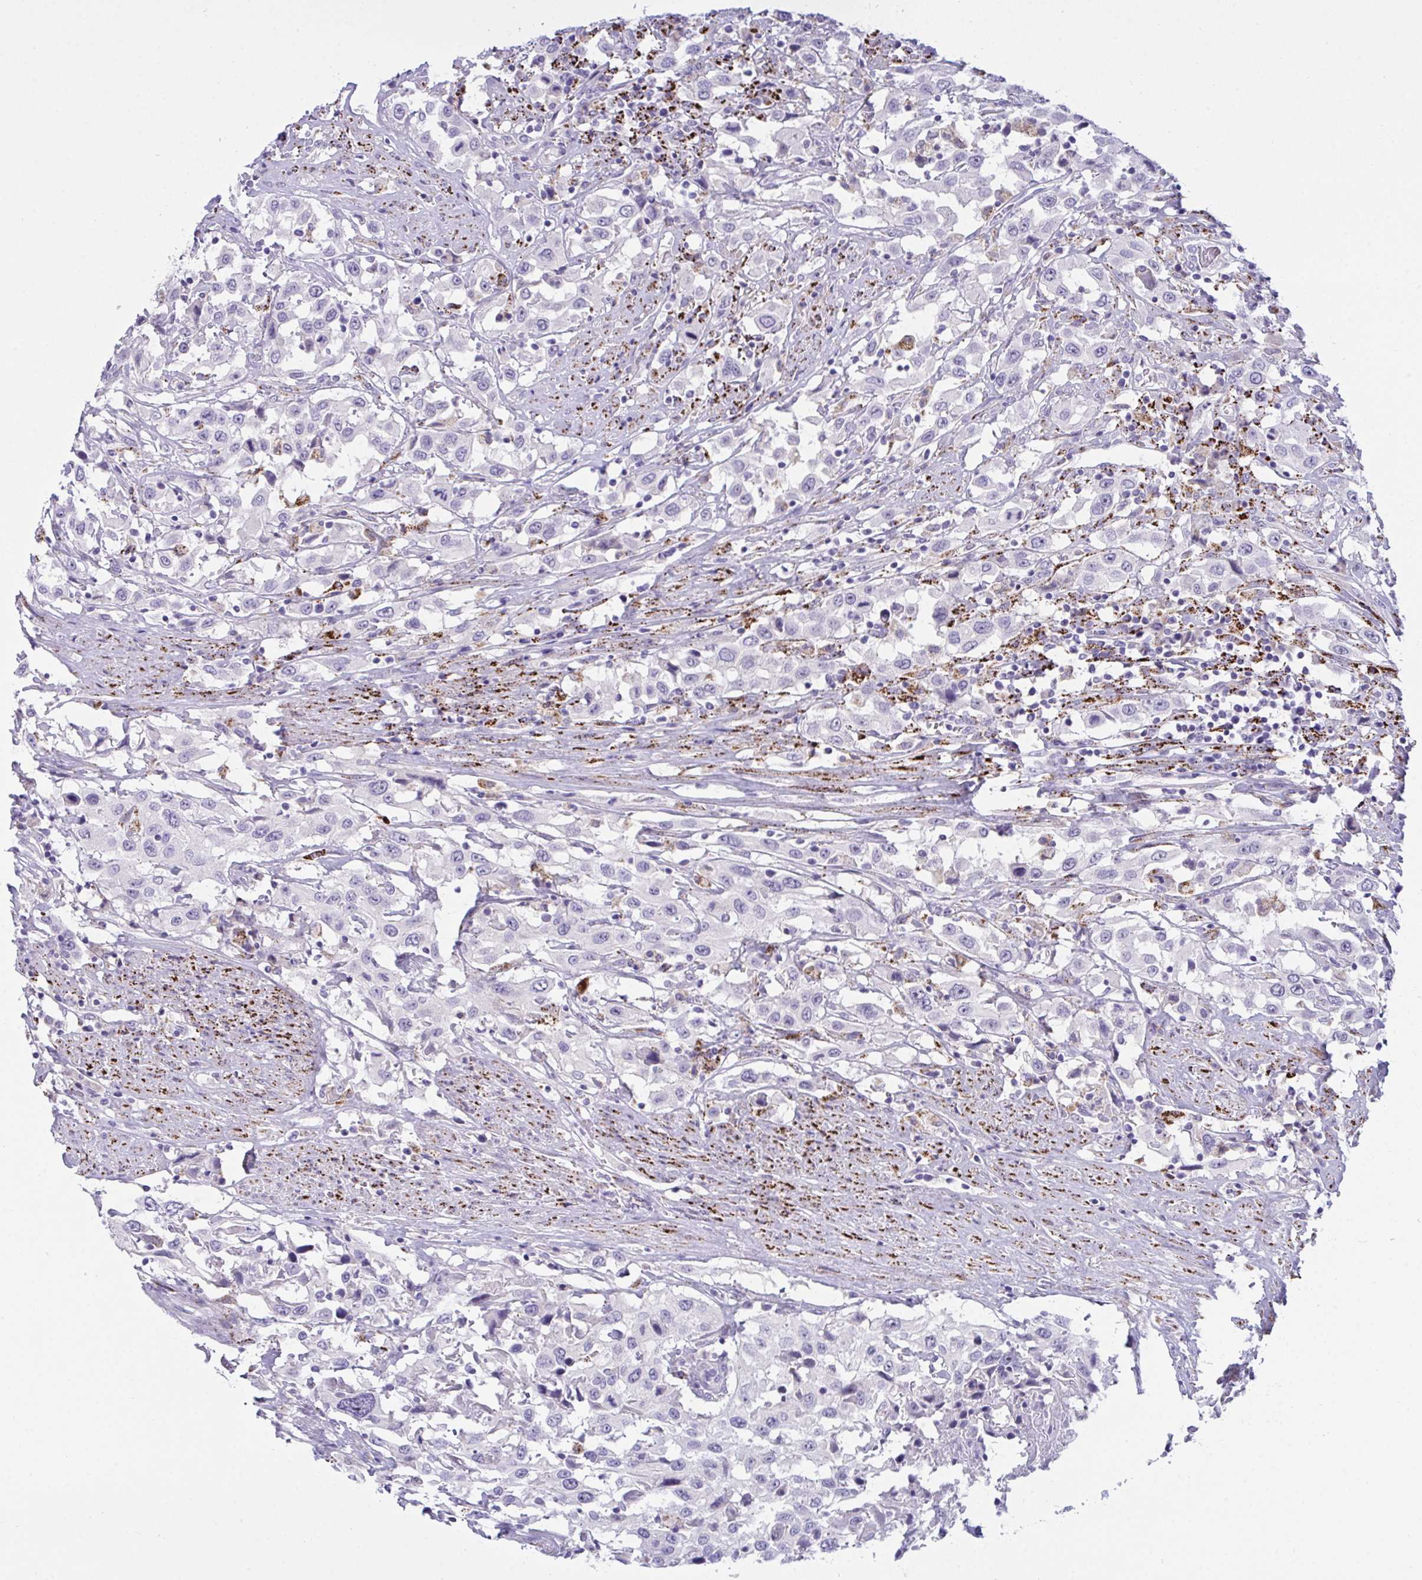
{"staining": {"intensity": "negative", "quantity": "none", "location": "none"}, "tissue": "urothelial cancer", "cell_type": "Tumor cells", "image_type": "cancer", "snomed": [{"axis": "morphology", "description": "Urothelial carcinoma, High grade"}, {"axis": "topography", "description": "Urinary bladder"}], "caption": "IHC image of human urothelial cancer stained for a protein (brown), which displays no staining in tumor cells.", "gene": "SEMA6B", "patient": {"sex": "male", "age": 61}}